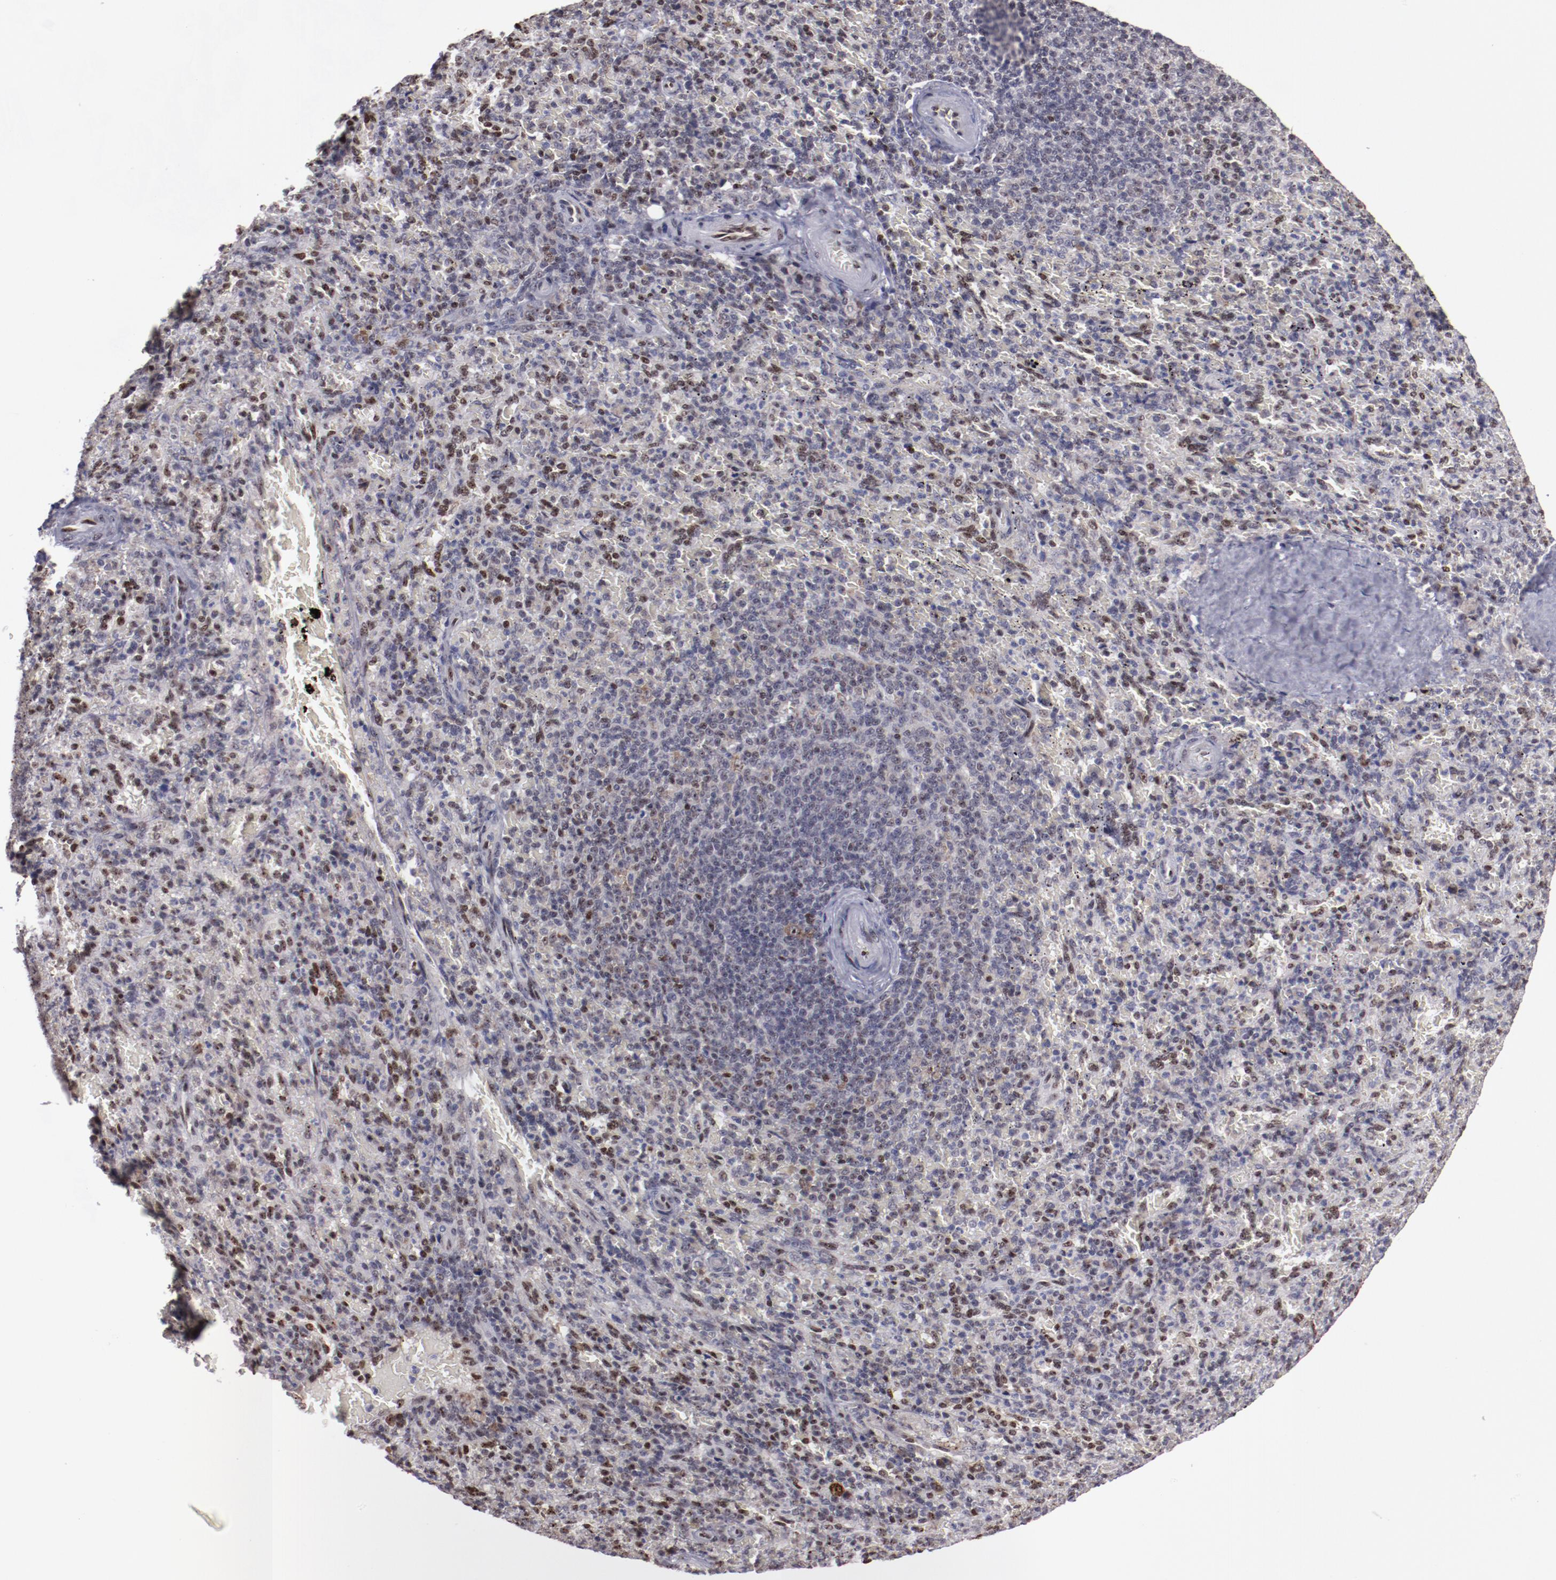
{"staining": {"intensity": "weak", "quantity": "<25%", "location": "cytoplasmic/membranous,nuclear"}, "tissue": "spleen", "cell_type": "Cells in red pulp", "image_type": "normal", "snomed": [{"axis": "morphology", "description": "Normal tissue, NOS"}, {"axis": "topography", "description": "Spleen"}], "caption": "The histopathology image exhibits no significant expression in cells in red pulp of spleen.", "gene": "DDX24", "patient": {"sex": "female", "age": 43}}